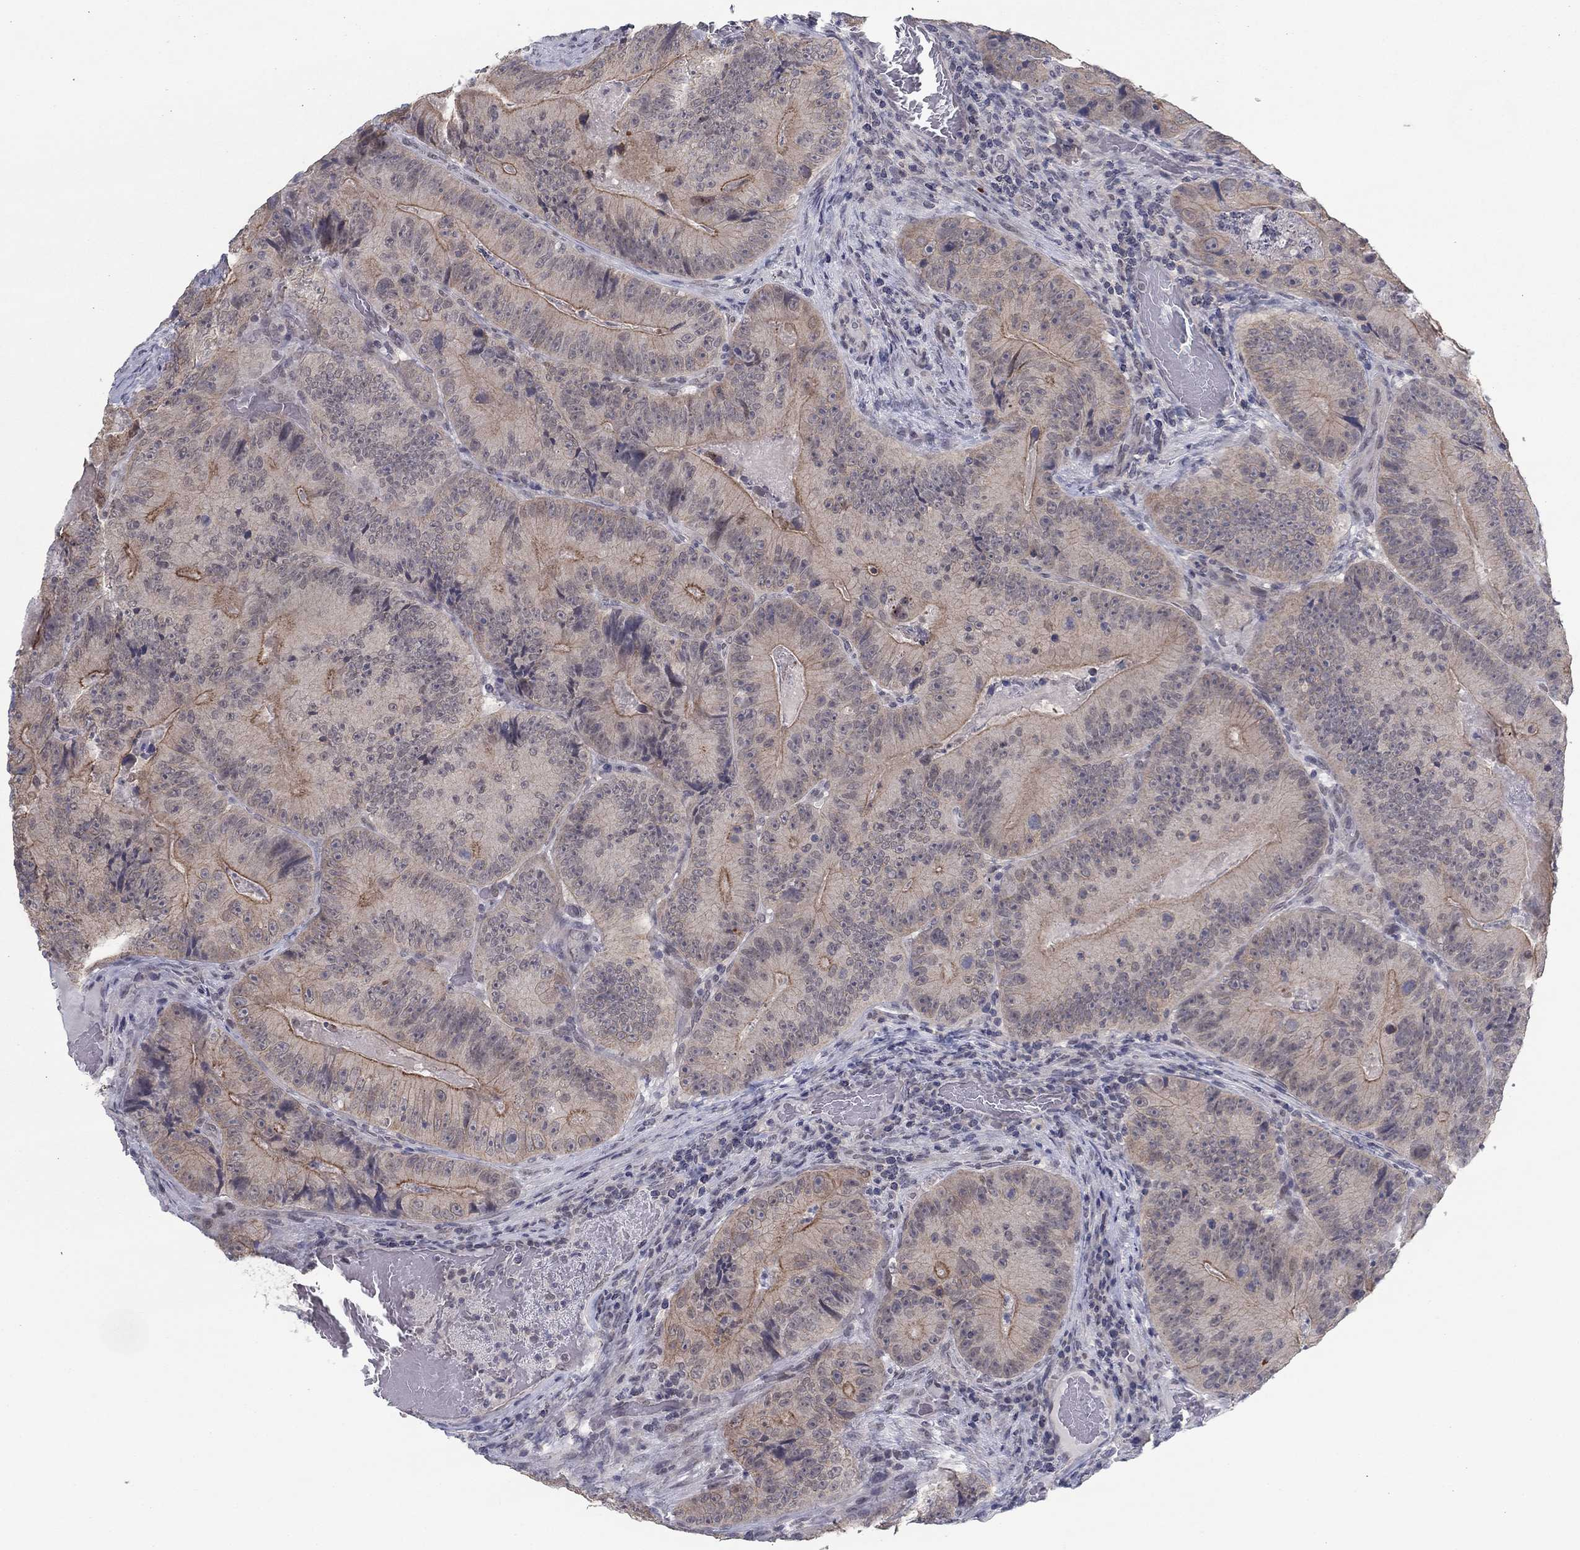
{"staining": {"intensity": "strong", "quantity": "<25%", "location": "cytoplasmic/membranous"}, "tissue": "colorectal cancer", "cell_type": "Tumor cells", "image_type": "cancer", "snomed": [{"axis": "morphology", "description": "Adenocarcinoma, NOS"}, {"axis": "topography", "description": "Colon"}], "caption": "Immunohistochemistry (IHC) histopathology image of human colorectal cancer stained for a protein (brown), which displays medium levels of strong cytoplasmic/membranous staining in approximately <25% of tumor cells.", "gene": "SLC22A2", "patient": {"sex": "female", "age": 86}}